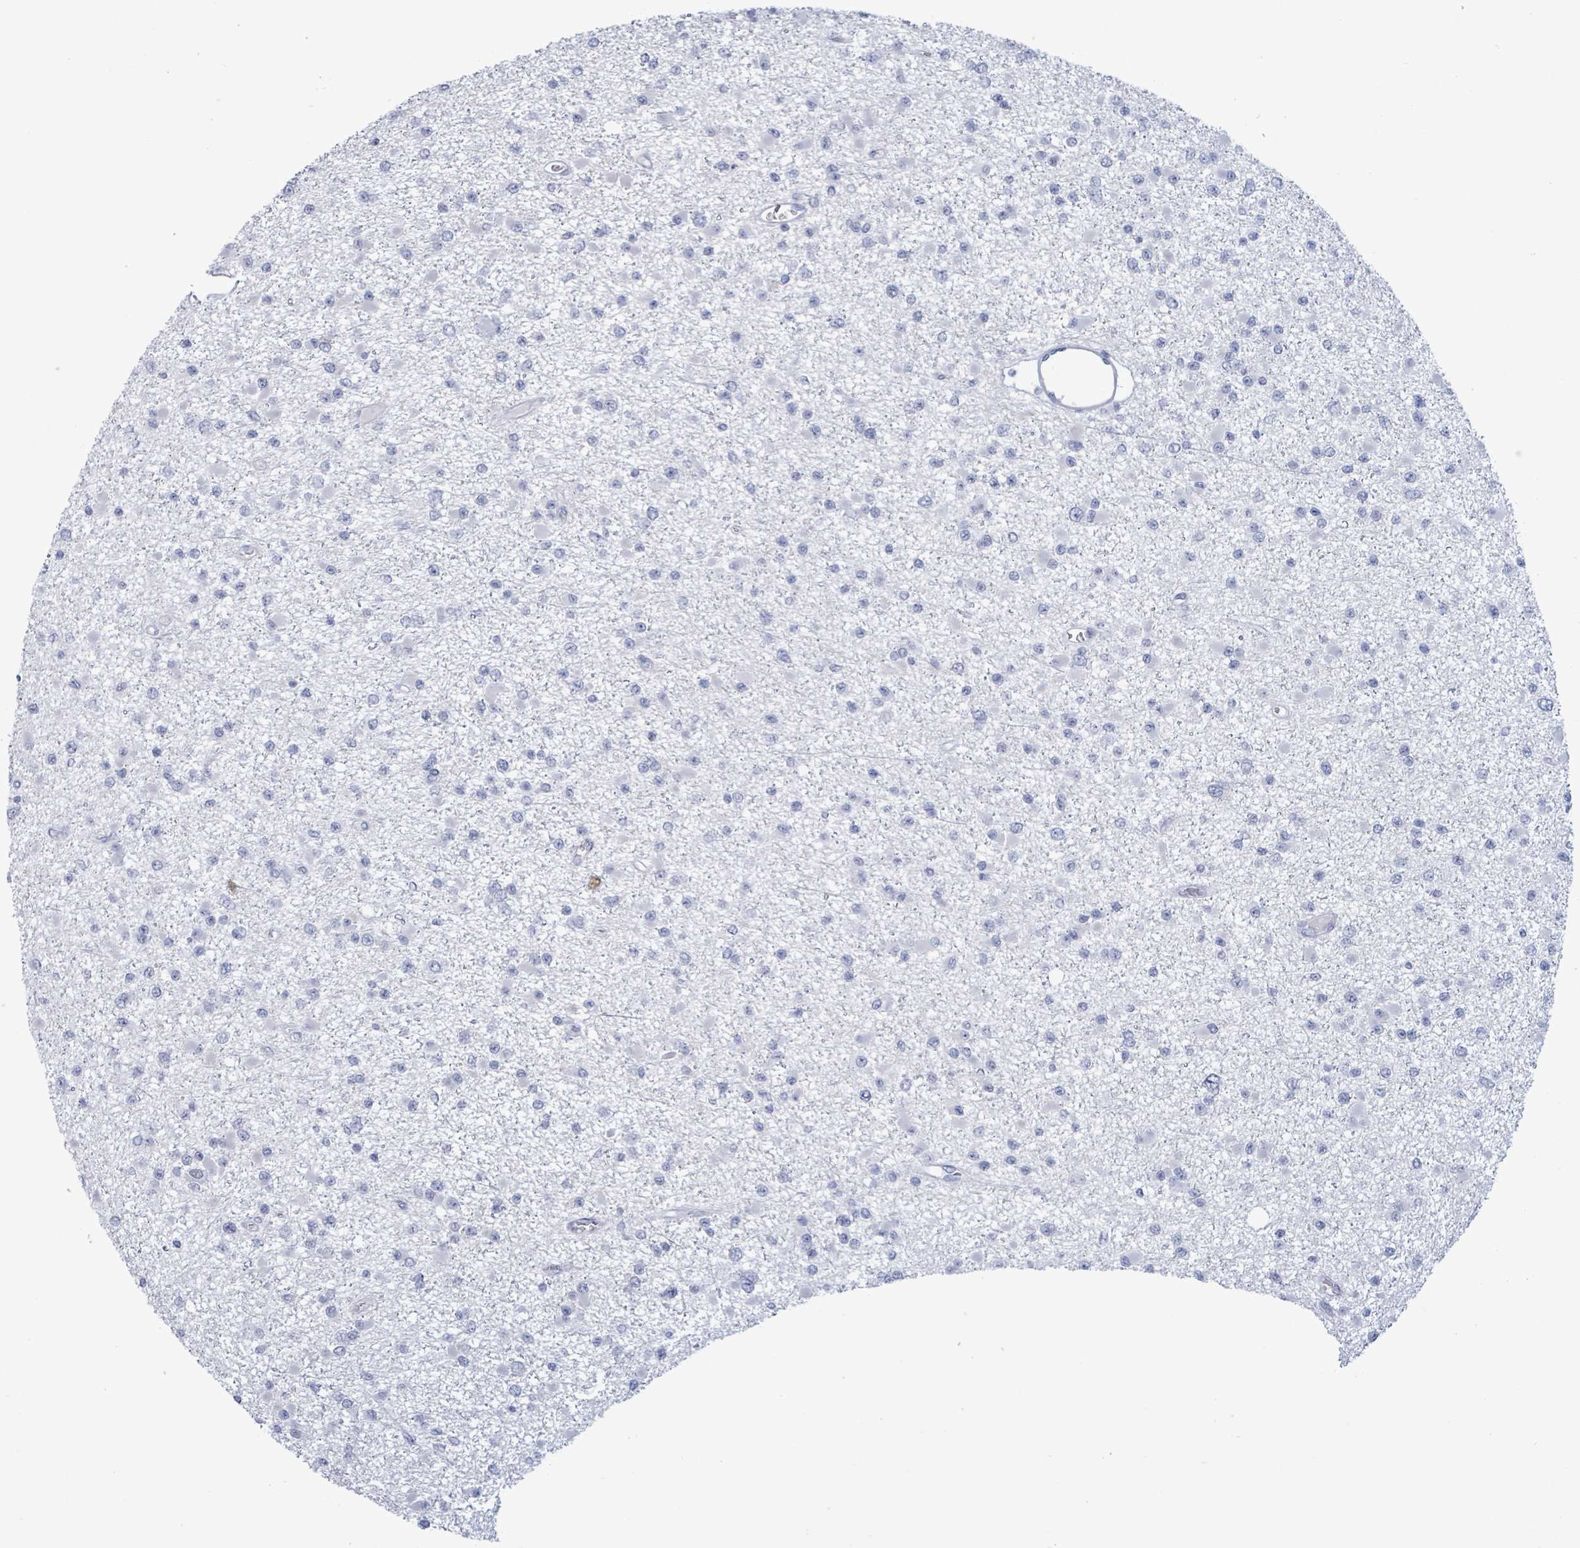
{"staining": {"intensity": "negative", "quantity": "none", "location": "none"}, "tissue": "glioma", "cell_type": "Tumor cells", "image_type": "cancer", "snomed": [{"axis": "morphology", "description": "Glioma, malignant, Low grade"}, {"axis": "topography", "description": "Brain"}], "caption": "This is an IHC image of human malignant glioma (low-grade). There is no positivity in tumor cells.", "gene": "ZNF771", "patient": {"sex": "female", "age": 22}}